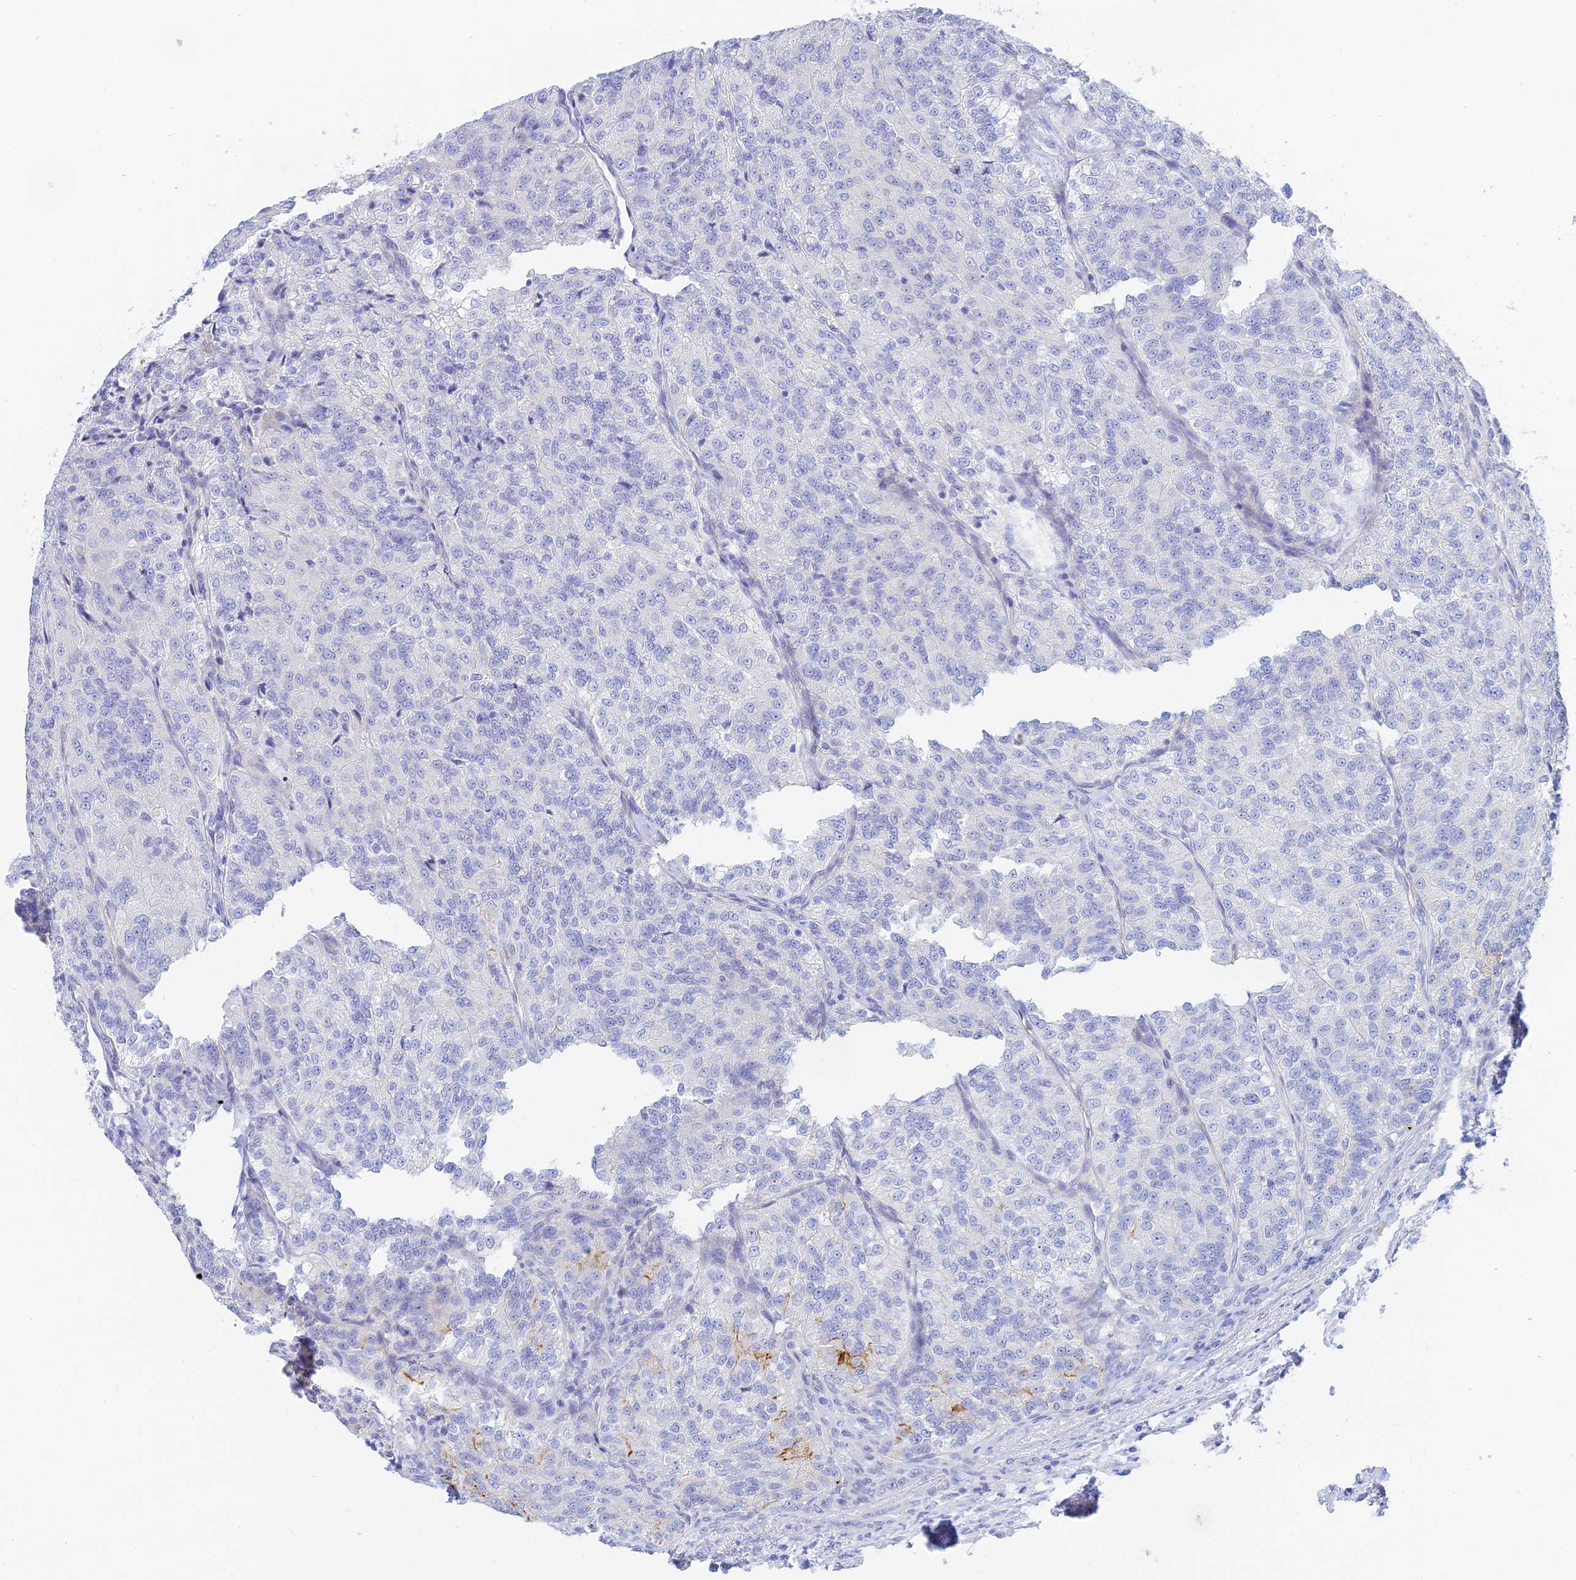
{"staining": {"intensity": "negative", "quantity": "none", "location": "none"}, "tissue": "renal cancer", "cell_type": "Tumor cells", "image_type": "cancer", "snomed": [{"axis": "morphology", "description": "Adenocarcinoma, NOS"}, {"axis": "topography", "description": "Kidney"}], "caption": "The immunohistochemistry (IHC) photomicrograph has no significant positivity in tumor cells of adenocarcinoma (renal) tissue.", "gene": "CEP152", "patient": {"sex": "female", "age": 63}}